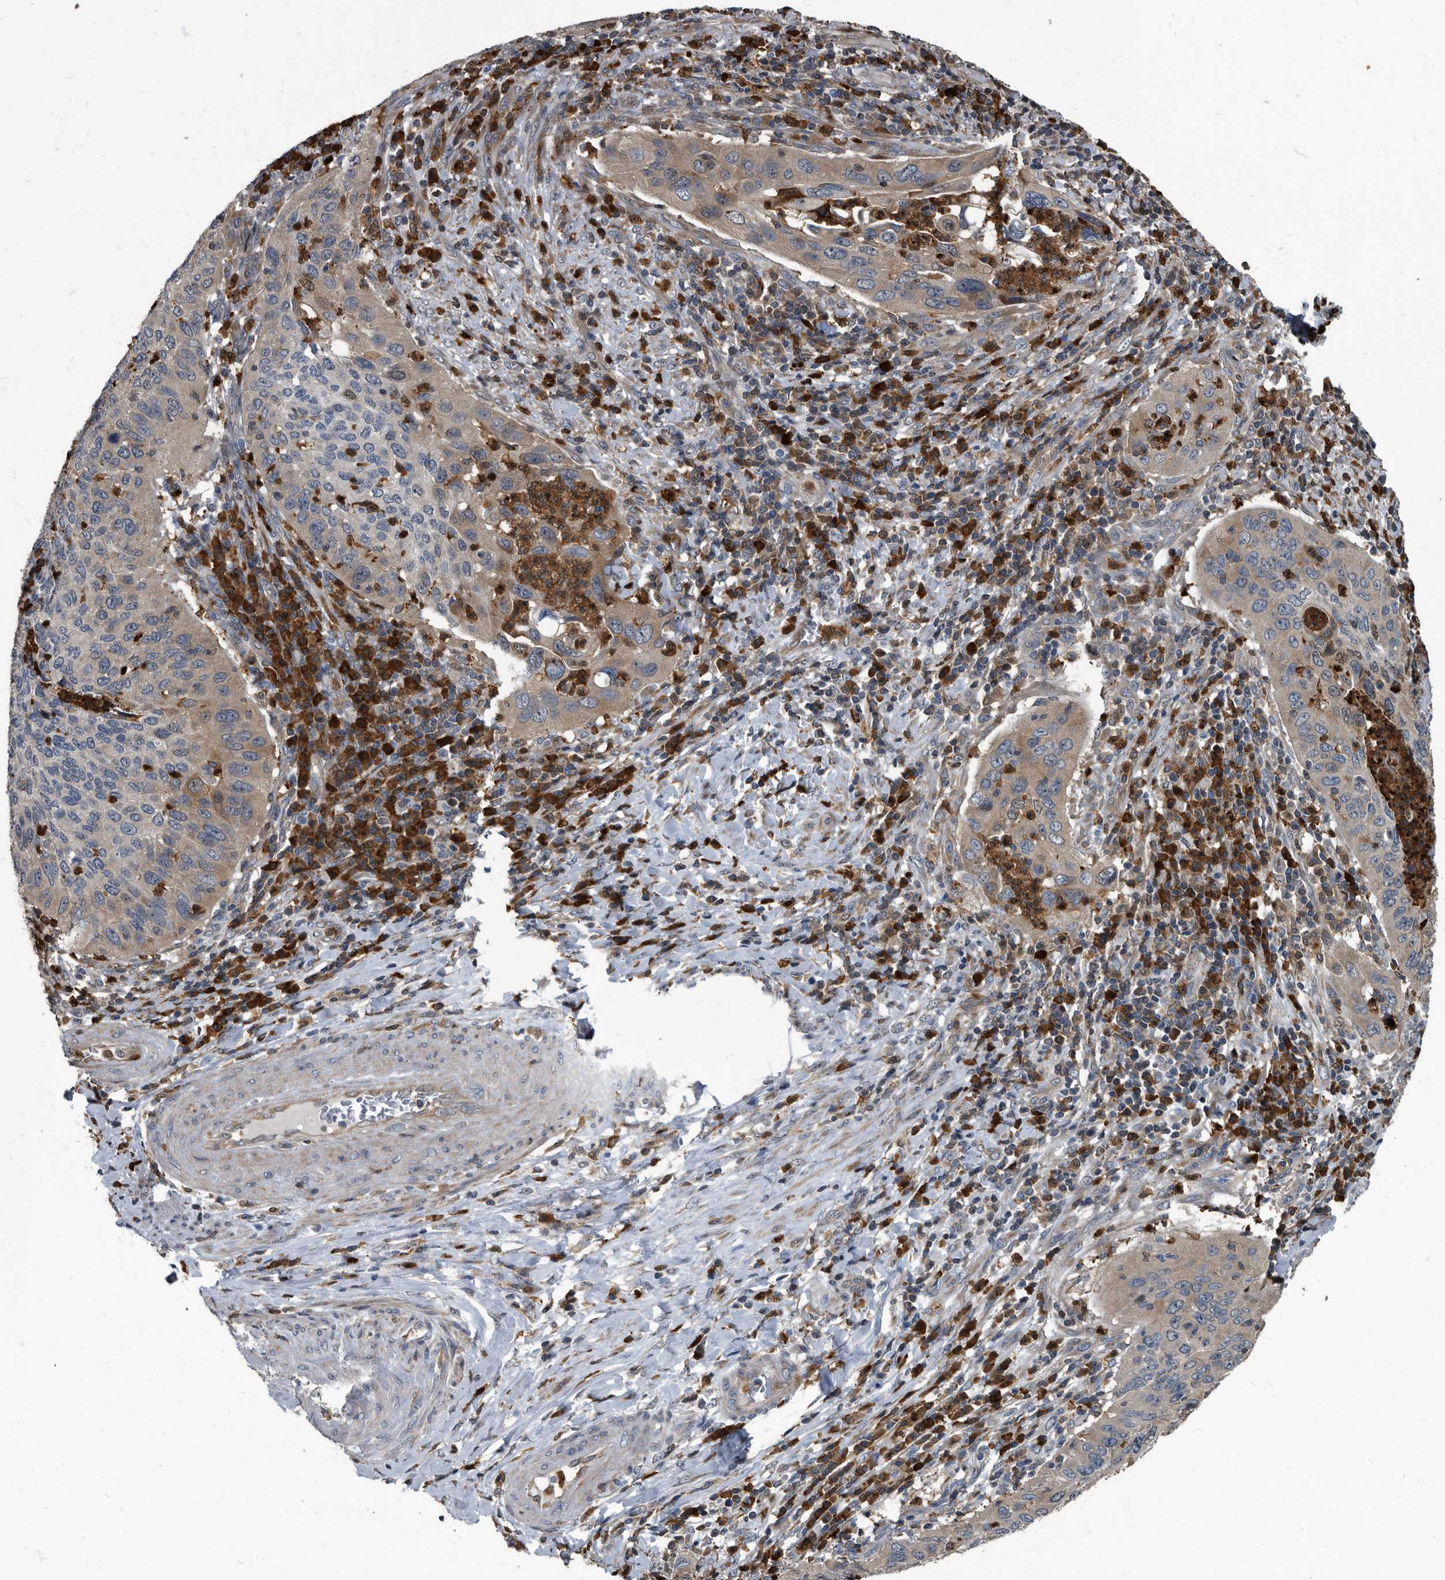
{"staining": {"intensity": "weak", "quantity": "<25%", "location": "cytoplasmic/membranous"}, "tissue": "cervical cancer", "cell_type": "Tumor cells", "image_type": "cancer", "snomed": [{"axis": "morphology", "description": "Squamous cell carcinoma, NOS"}, {"axis": "topography", "description": "Cervix"}], "caption": "Micrograph shows no significant protein staining in tumor cells of squamous cell carcinoma (cervical). (IHC, brightfield microscopy, high magnification).", "gene": "CDV3", "patient": {"sex": "female", "age": 38}}